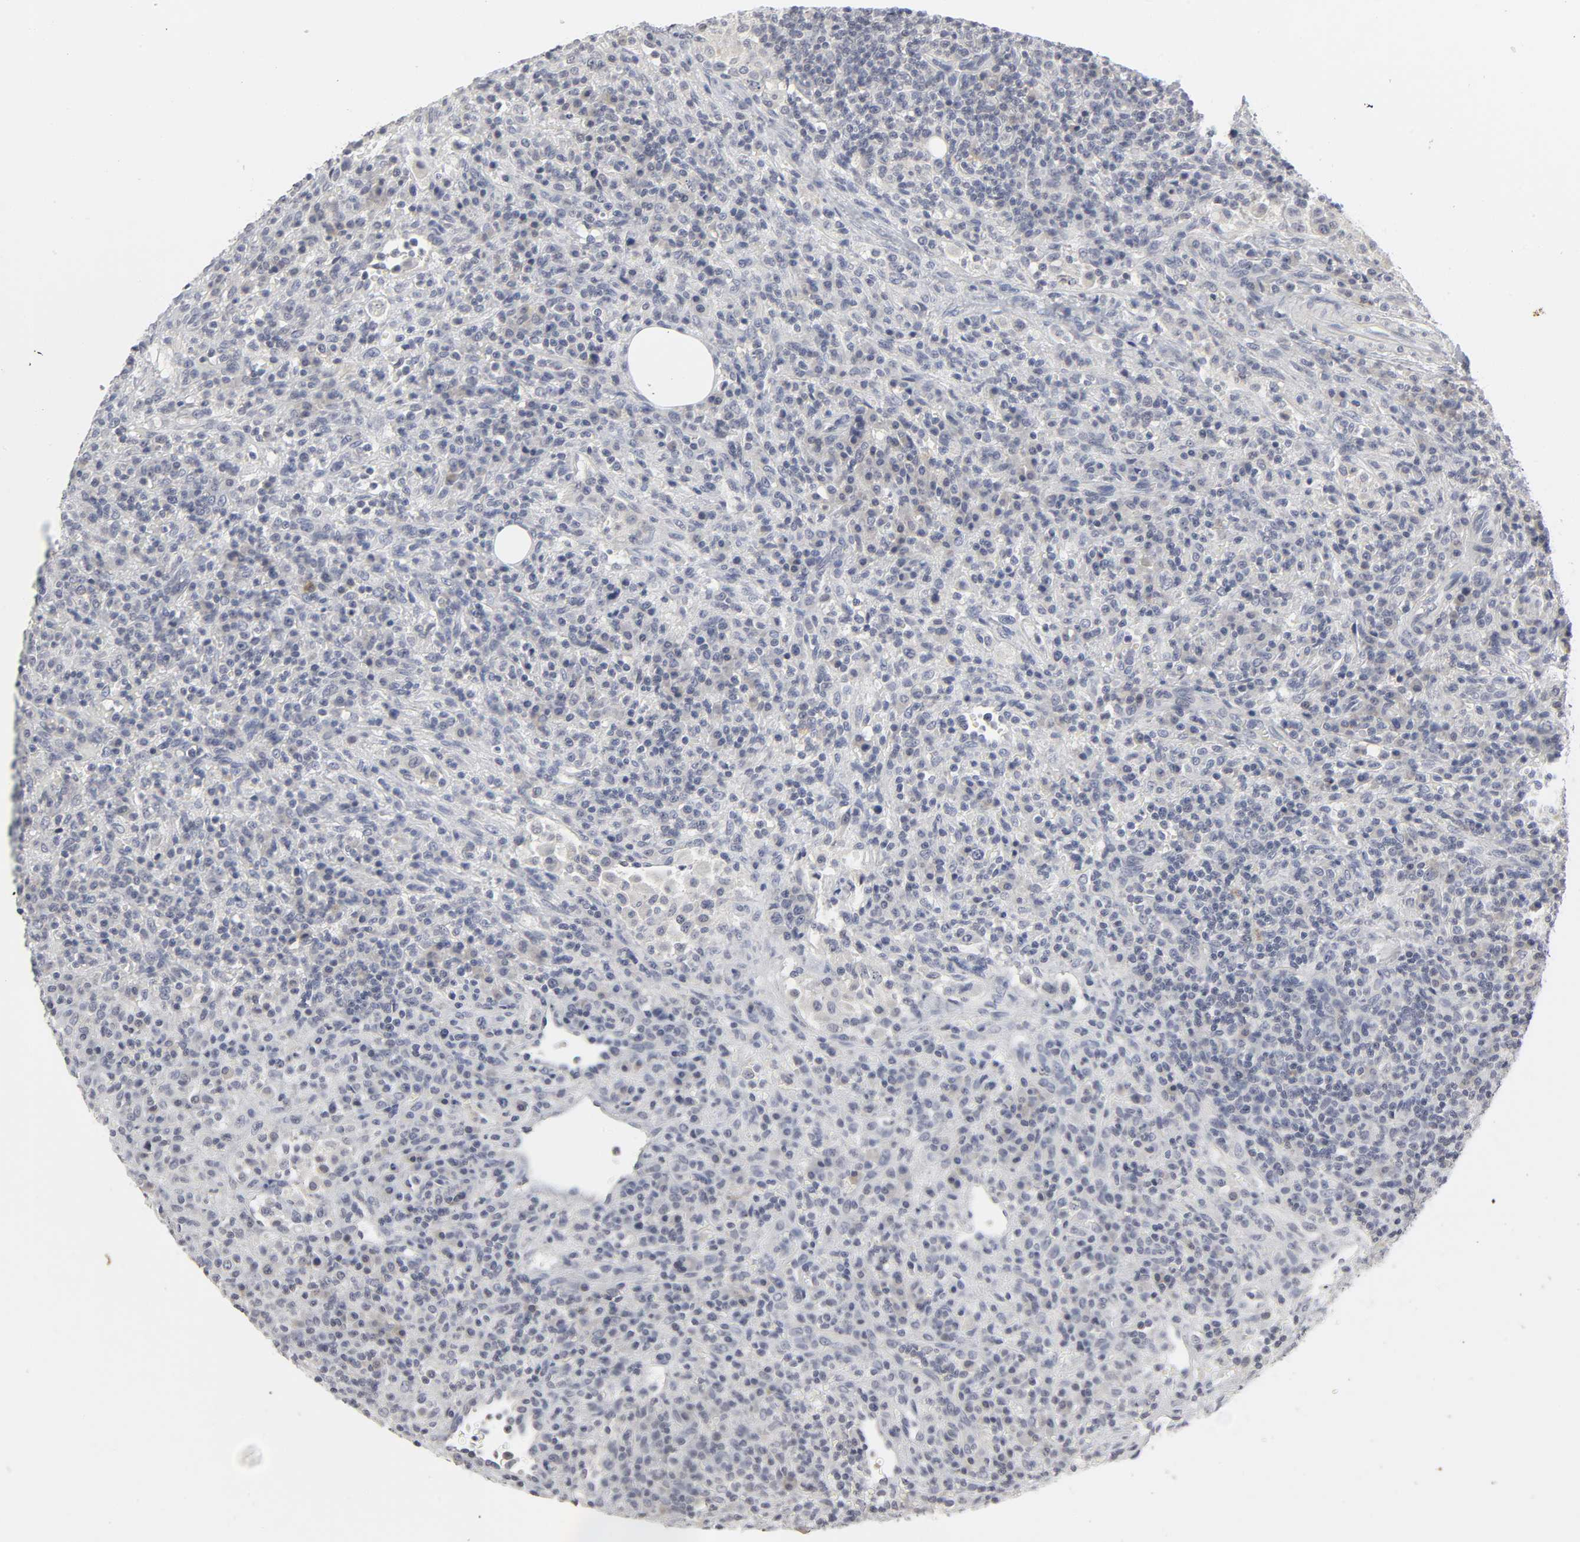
{"staining": {"intensity": "negative", "quantity": "none", "location": "none"}, "tissue": "lymphoma", "cell_type": "Tumor cells", "image_type": "cancer", "snomed": [{"axis": "morphology", "description": "Hodgkin's disease, NOS"}, {"axis": "topography", "description": "Lymph node"}], "caption": "Tumor cells are negative for protein expression in human lymphoma.", "gene": "TCAP", "patient": {"sex": "male", "age": 65}}